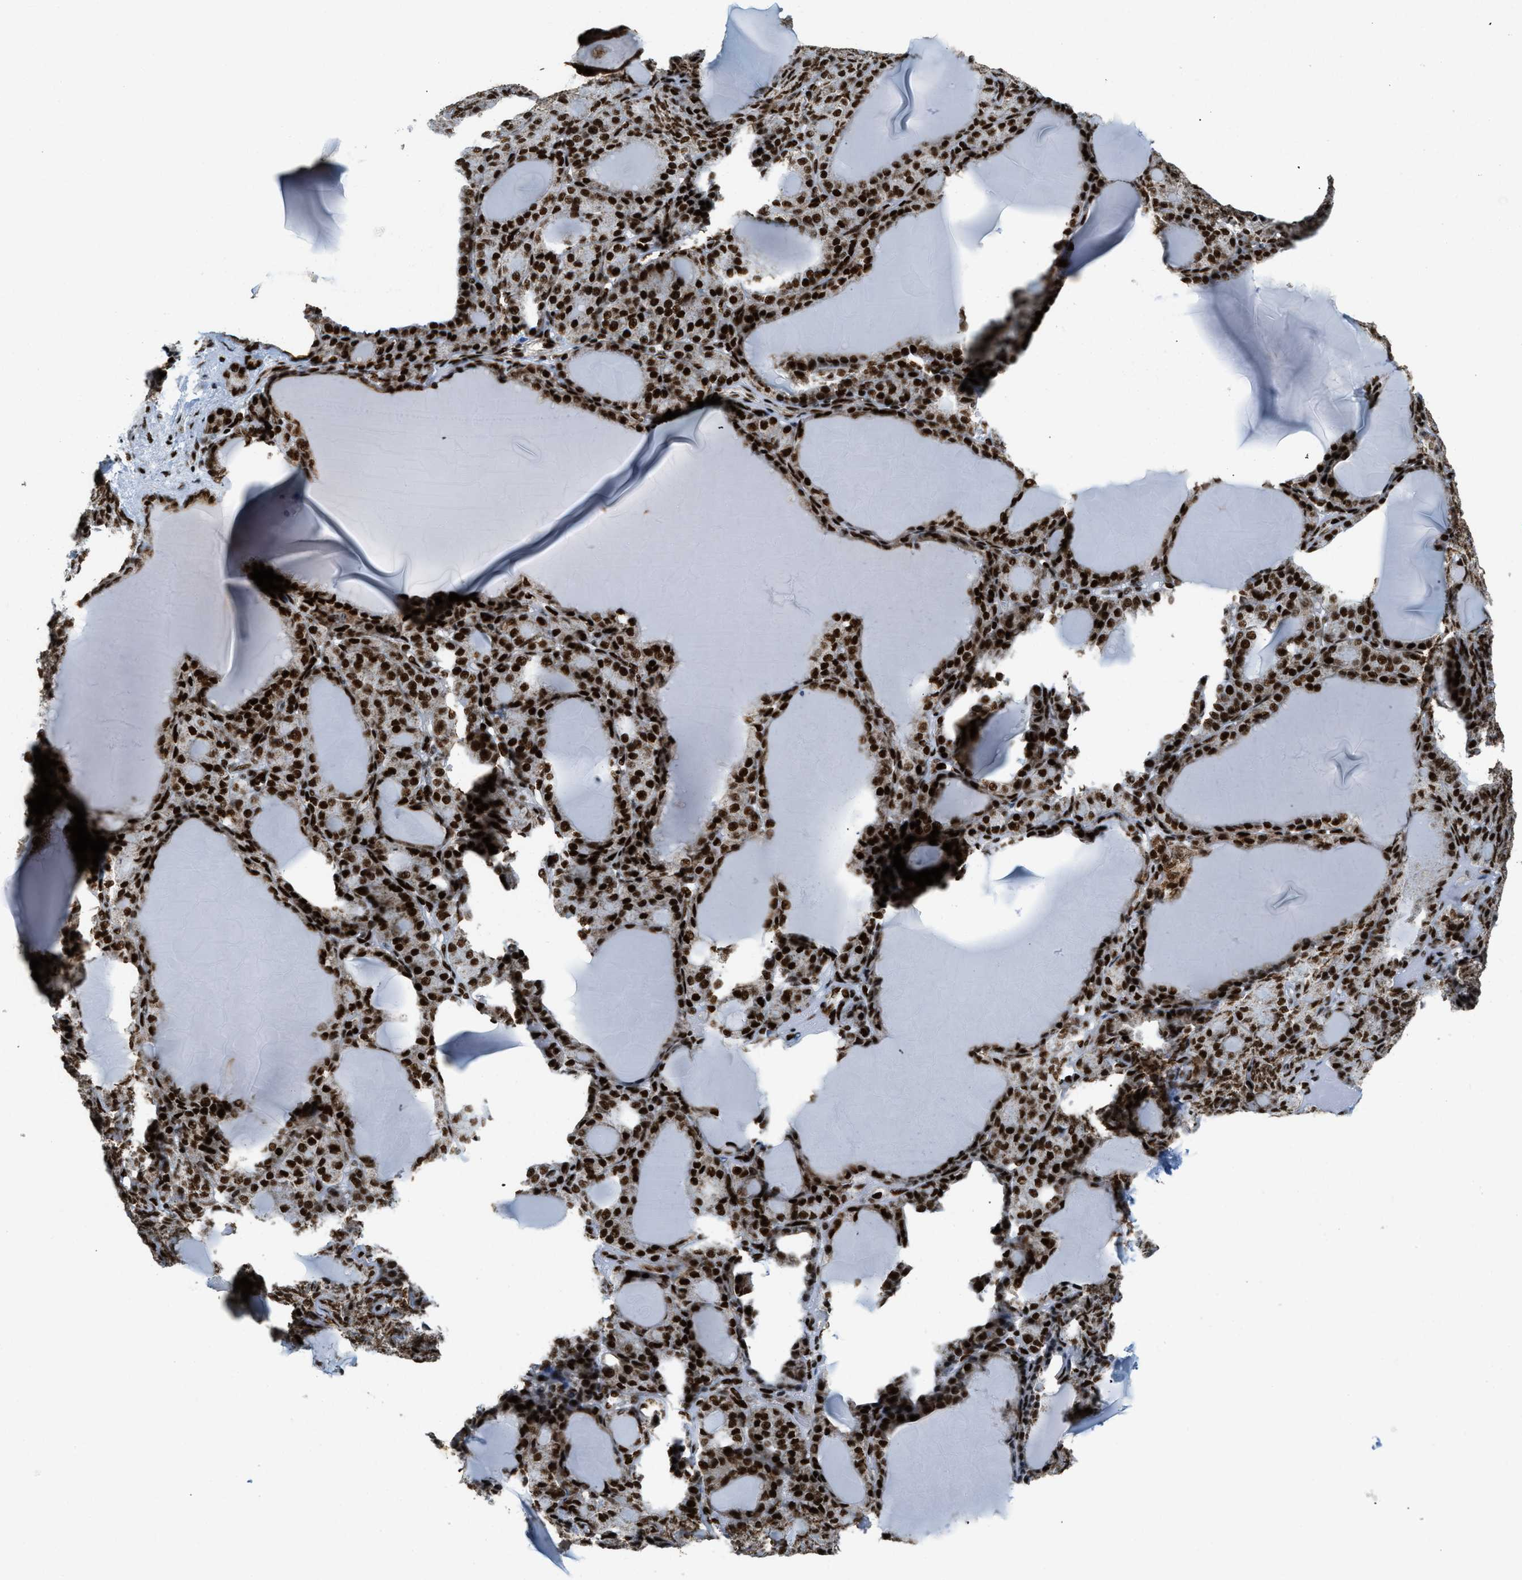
{"staining": {"intensity": "strong", "quantity": ">75%", "location": "nuclear"}, "tissue": "thyroid gland", "cell_type": "Glandular cells", "image_type": "normal", "snomed": [{"axis": "morphology", "description": "Normal tissue, NOS"}, {"axis": "topography", "description": "Thyroid gland"}], "caption": "Thyroid gland stained for a protein (brown) shows strong nuclear positive positivity in approximately >75% of glandular cells.", "gene": "GABPB1", "patient": {"sex": "female", "age": 28}}